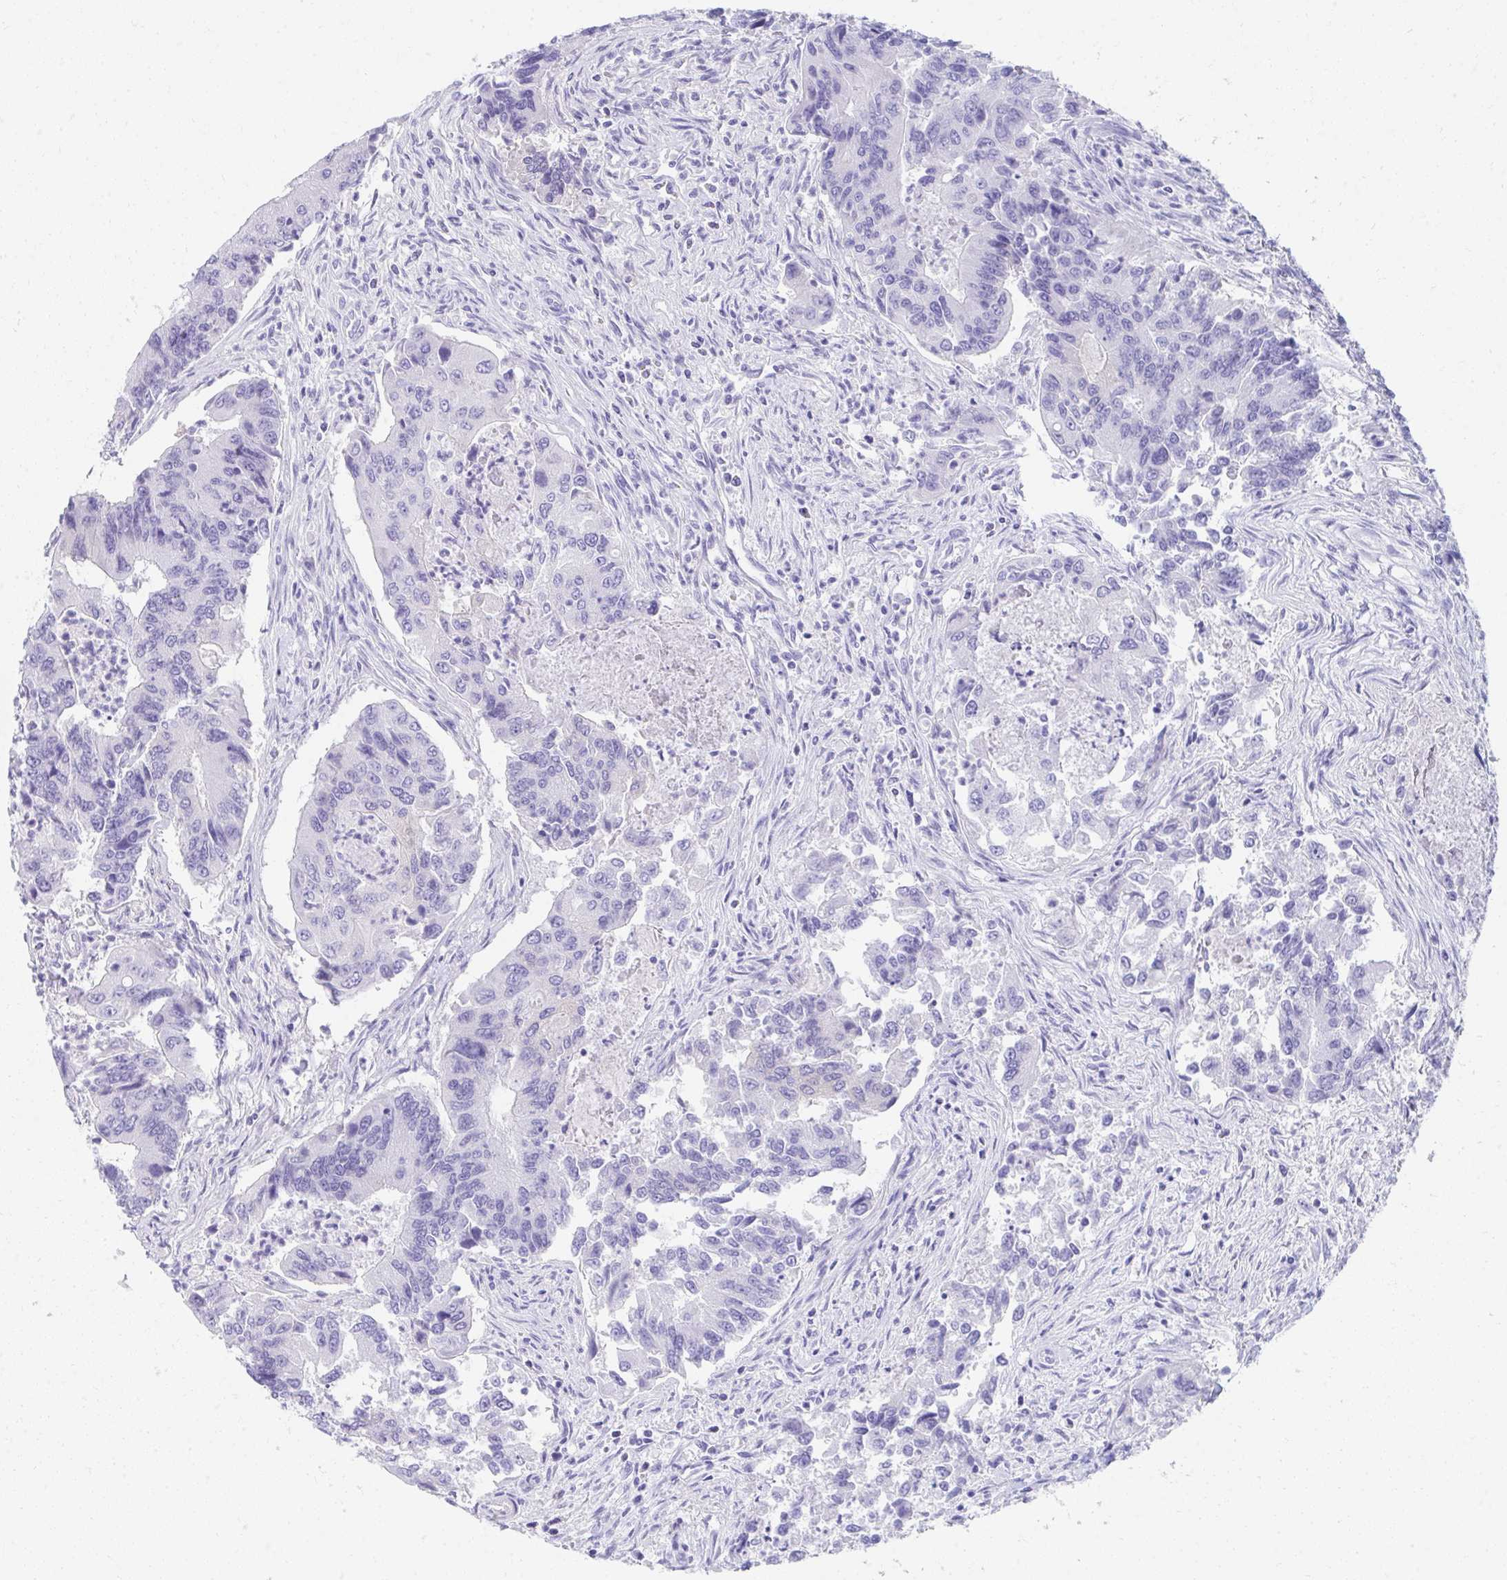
{"staining": {"intensity": "negative", "quantity": "none", "location": "none"}, "tissue": "colorectal cancer", "cell_type": "Tumor cells", "image_type": "cancer", "snomed": [{"axis": "morphology", "description": "Adenocarcinoma, NOS"}, {"axis": "topography", "description": "Colon"}], "caption": "This is a photomicrograph of IHC staining of colorectal cancer, which shows no expression in tumor cells.", "gene": "SEC14L3", "patient": {"sex": "female", "age": 67}}